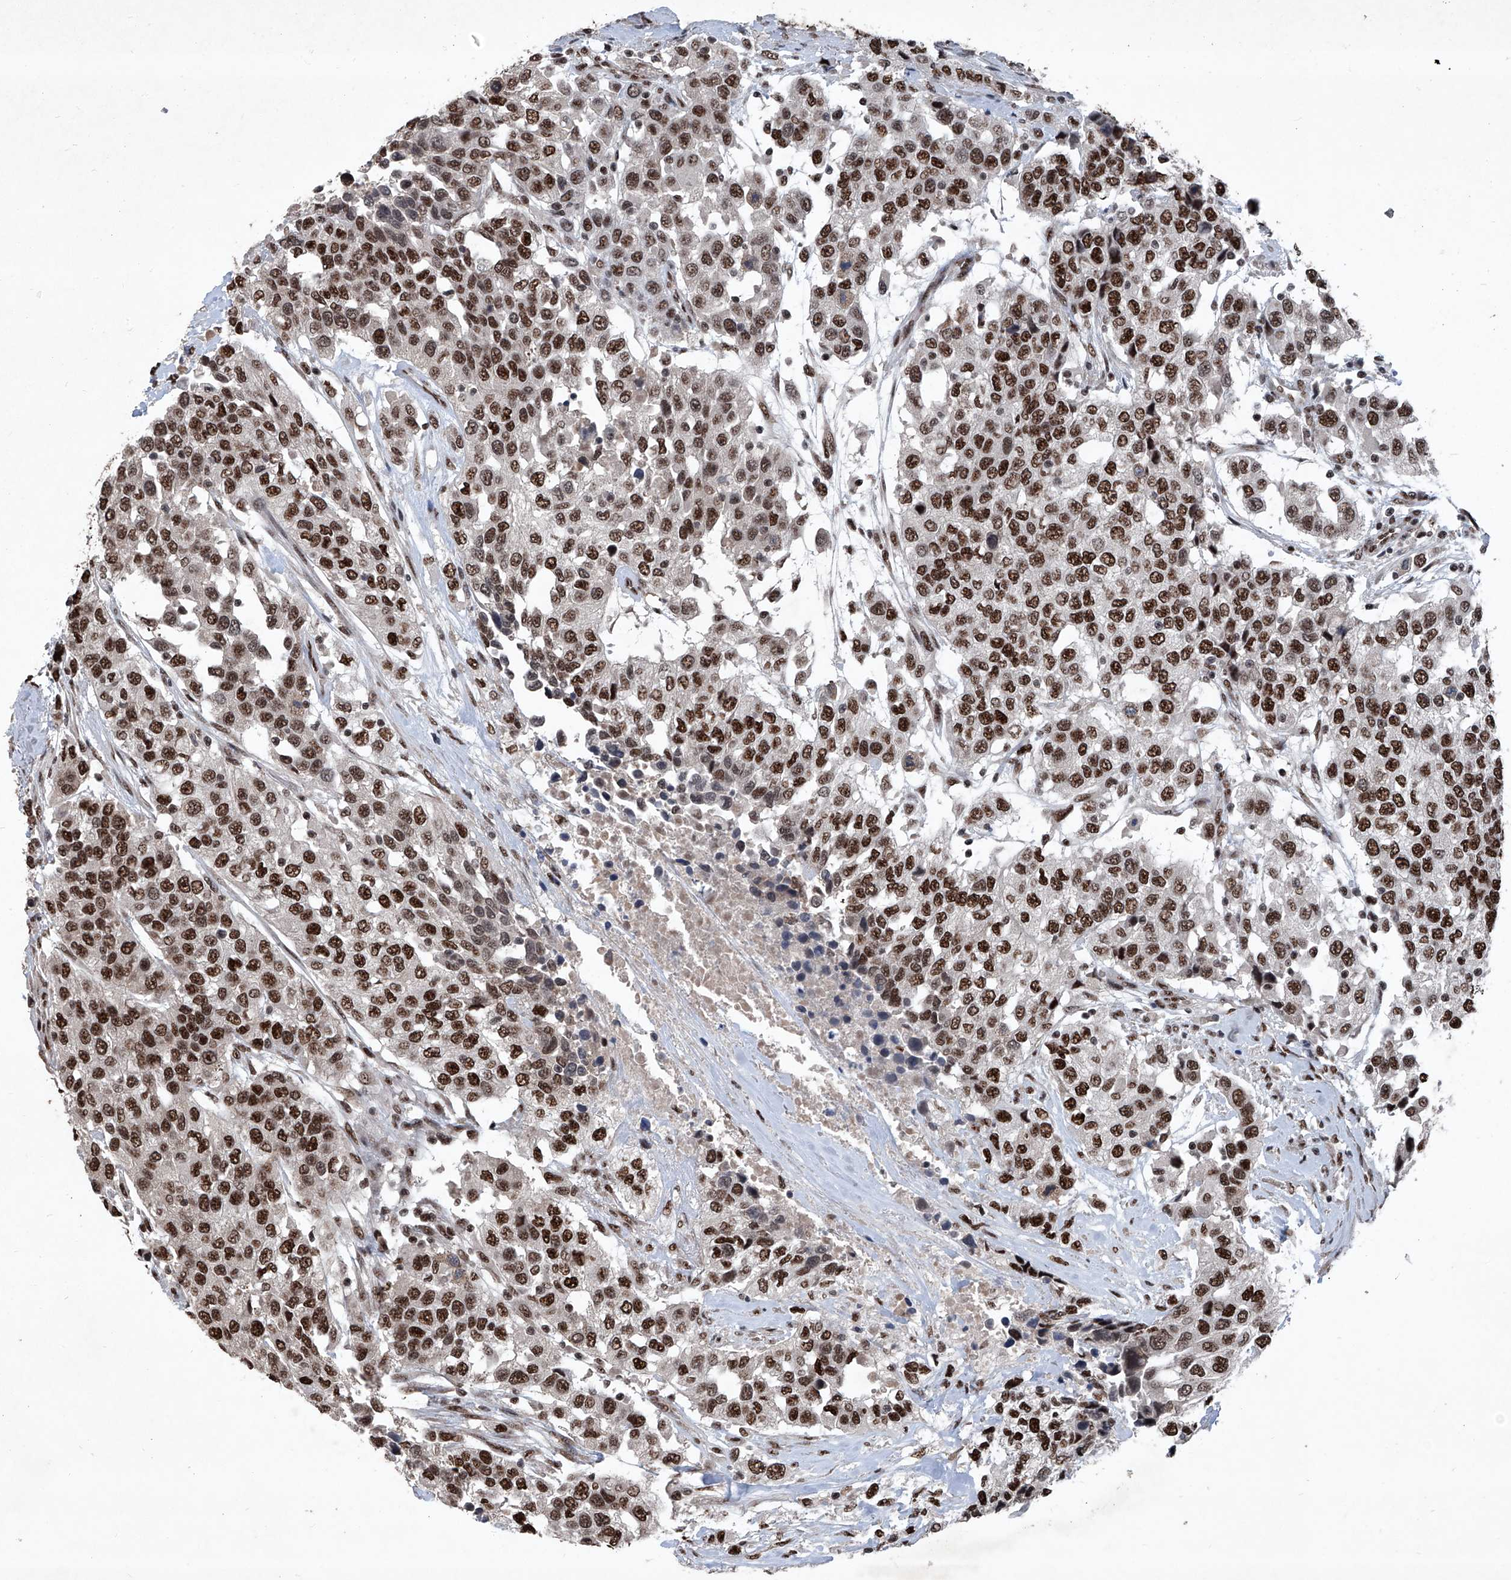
{"staining": {"intensity": "strong", "quantity": ">75%", "location": "nuclear"}, "tissue": "urothelial cancer", "cell_type": "Tumor cells", "image_type": "cancer", "snomed": [{"axis": "morphology", "description": "Urothelial carcinoma, High grade"}, {"axis": "topography", "description": "Urinary bladder"}], "caption": "The histopathology image shows a brown stain indicating the presence of a protein in the nuclear of tumor cells in high-grade urothelial carcinoma. The staining was performed using DAB to visualize the protein expression in brown, while the nuclei were stained in blue with hematoxylin (Magnification: 20x).", "gene": "DDX39B", "patient": {"sex": "female", "age": 80}}